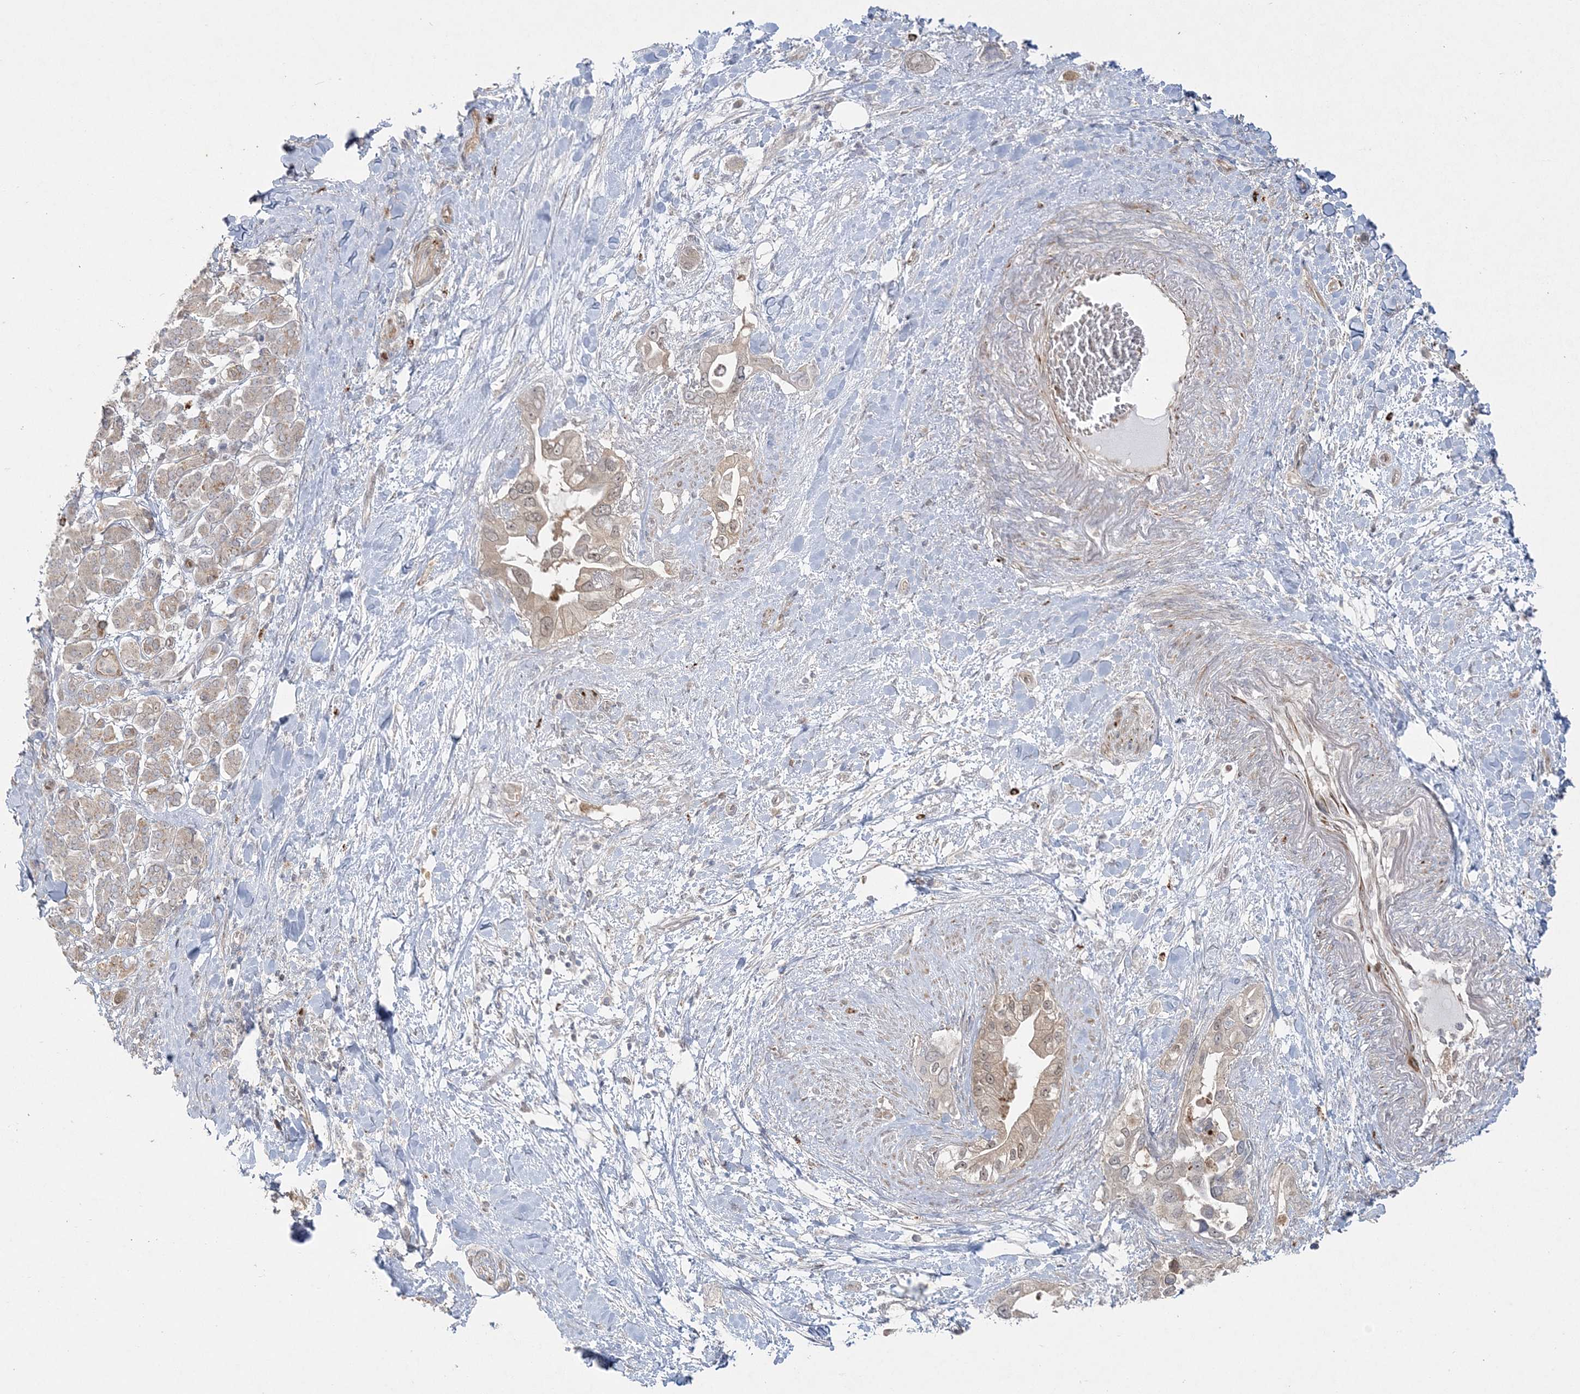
{"staining": {"intensity": "weak", "quantity": ">75%", "location": "cytoplasmic/membranous,nuclear"}, "tissue": "pancreatic cancer", "cell_type": "Tumor cells", "image_type": "cancer", "snomed": [{"axis": "morphology", "description": "Inflammation, NOS"}, {"axis": "morphology", "description": "Adenocarcinoma, NOS"}, {"axis": "topography", "description": "Pancreas"}], "caption": "Tumor cells display low levels of weak cytoplasmic/membranous and nuclear positivity in approximately >75% of cells in adenocarcinoma (pancreatic). The staining was performed using DAB, with brown indicating positive protein expression. Nuclei are stained blue with hematoxylin.", "gene": "INPP1", "patient": {"sex": "female", "age": 56}}